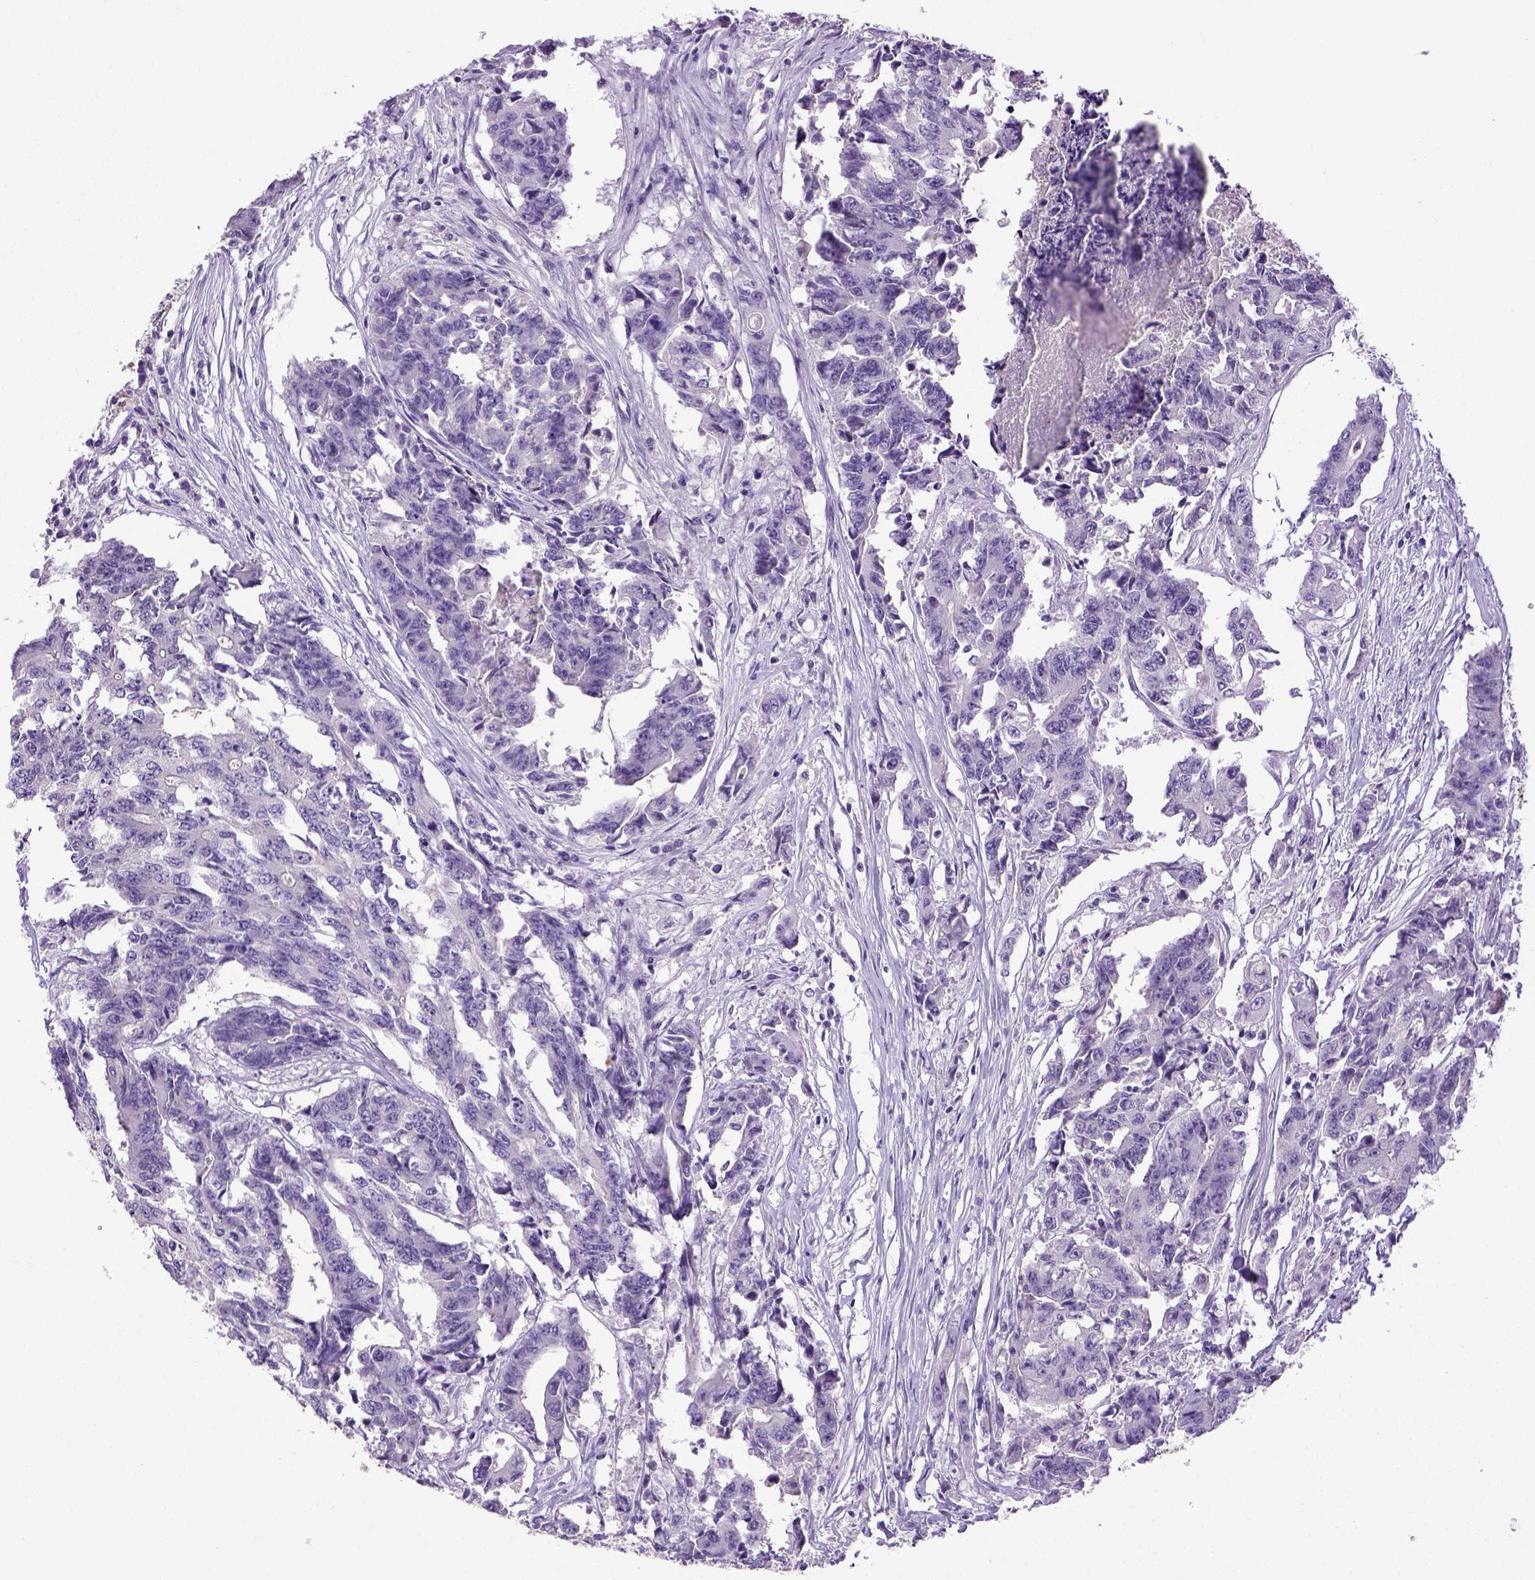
{"staining": {"intensity": "negative", "quantity": "none", "location": "none"}, "tissue": "colorectal cancer", "cell_type": "Tumor cells", "image_type": "cancer", "snomed": [{"axis": "morphology", "description": "Adenocarcinoma, NOS"}, {"axis": "topography", "description": "Rectum"}], "caption": "A photomicrograph of human colorectal cancer is negative for staining in tumor cells.", "gene": "ITIH4", "patient": {"sex": "male", "age": 54}}